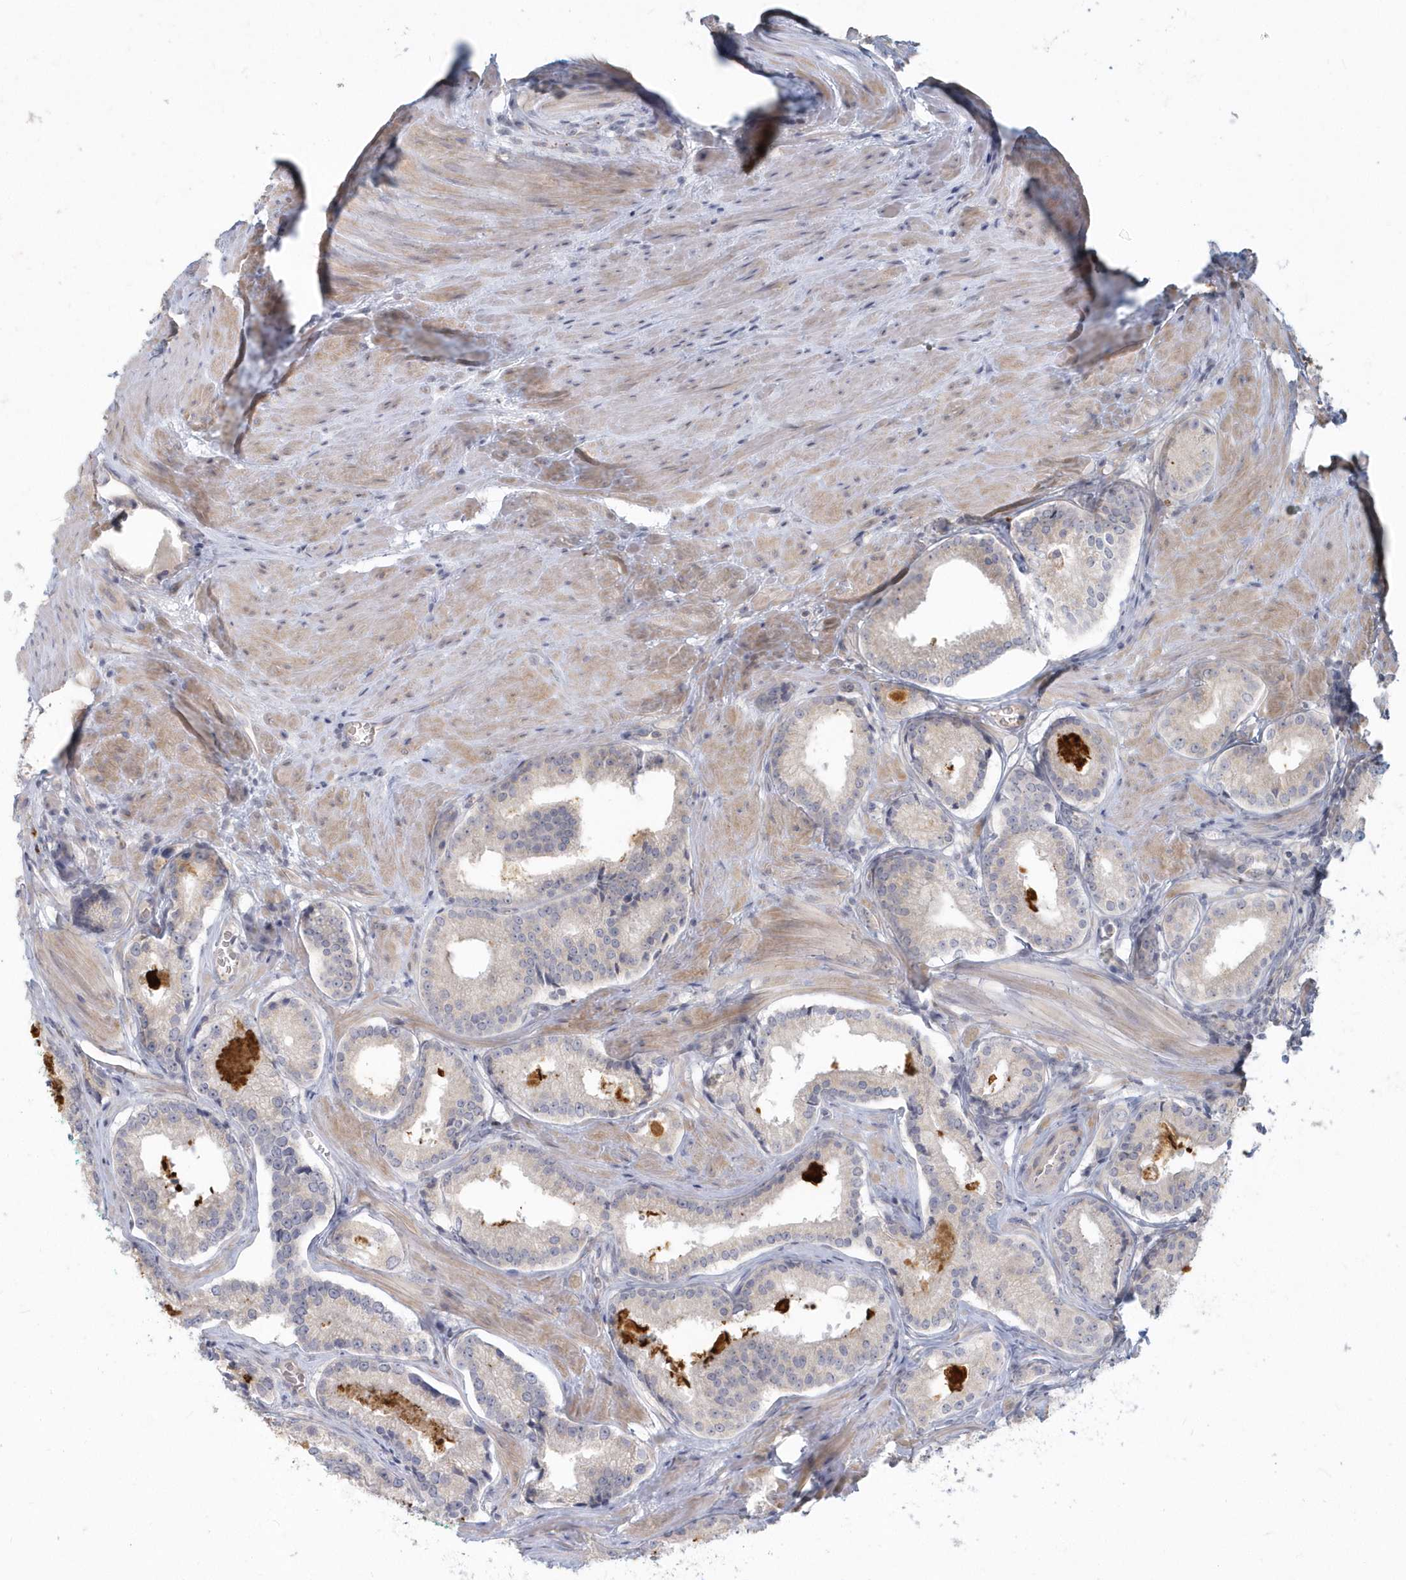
{"staining": {"intensity": "negative", "quantity": "none", "location": "none"}, "tissue": "prostate cancer", "cell_type": "Tumor cells", "image_type": "cancer", "snomed": [{"axis": "morphology", "description": "Adenocarcinoma, Low grade"}, {"axis": "topography", "description": "Prostate"}], "caption": "Micrograph shows no significant protein staining in tumor cells of prostate cancer.", "gene": "NAPB", "patient": {"sex": "male", "age": 54}}